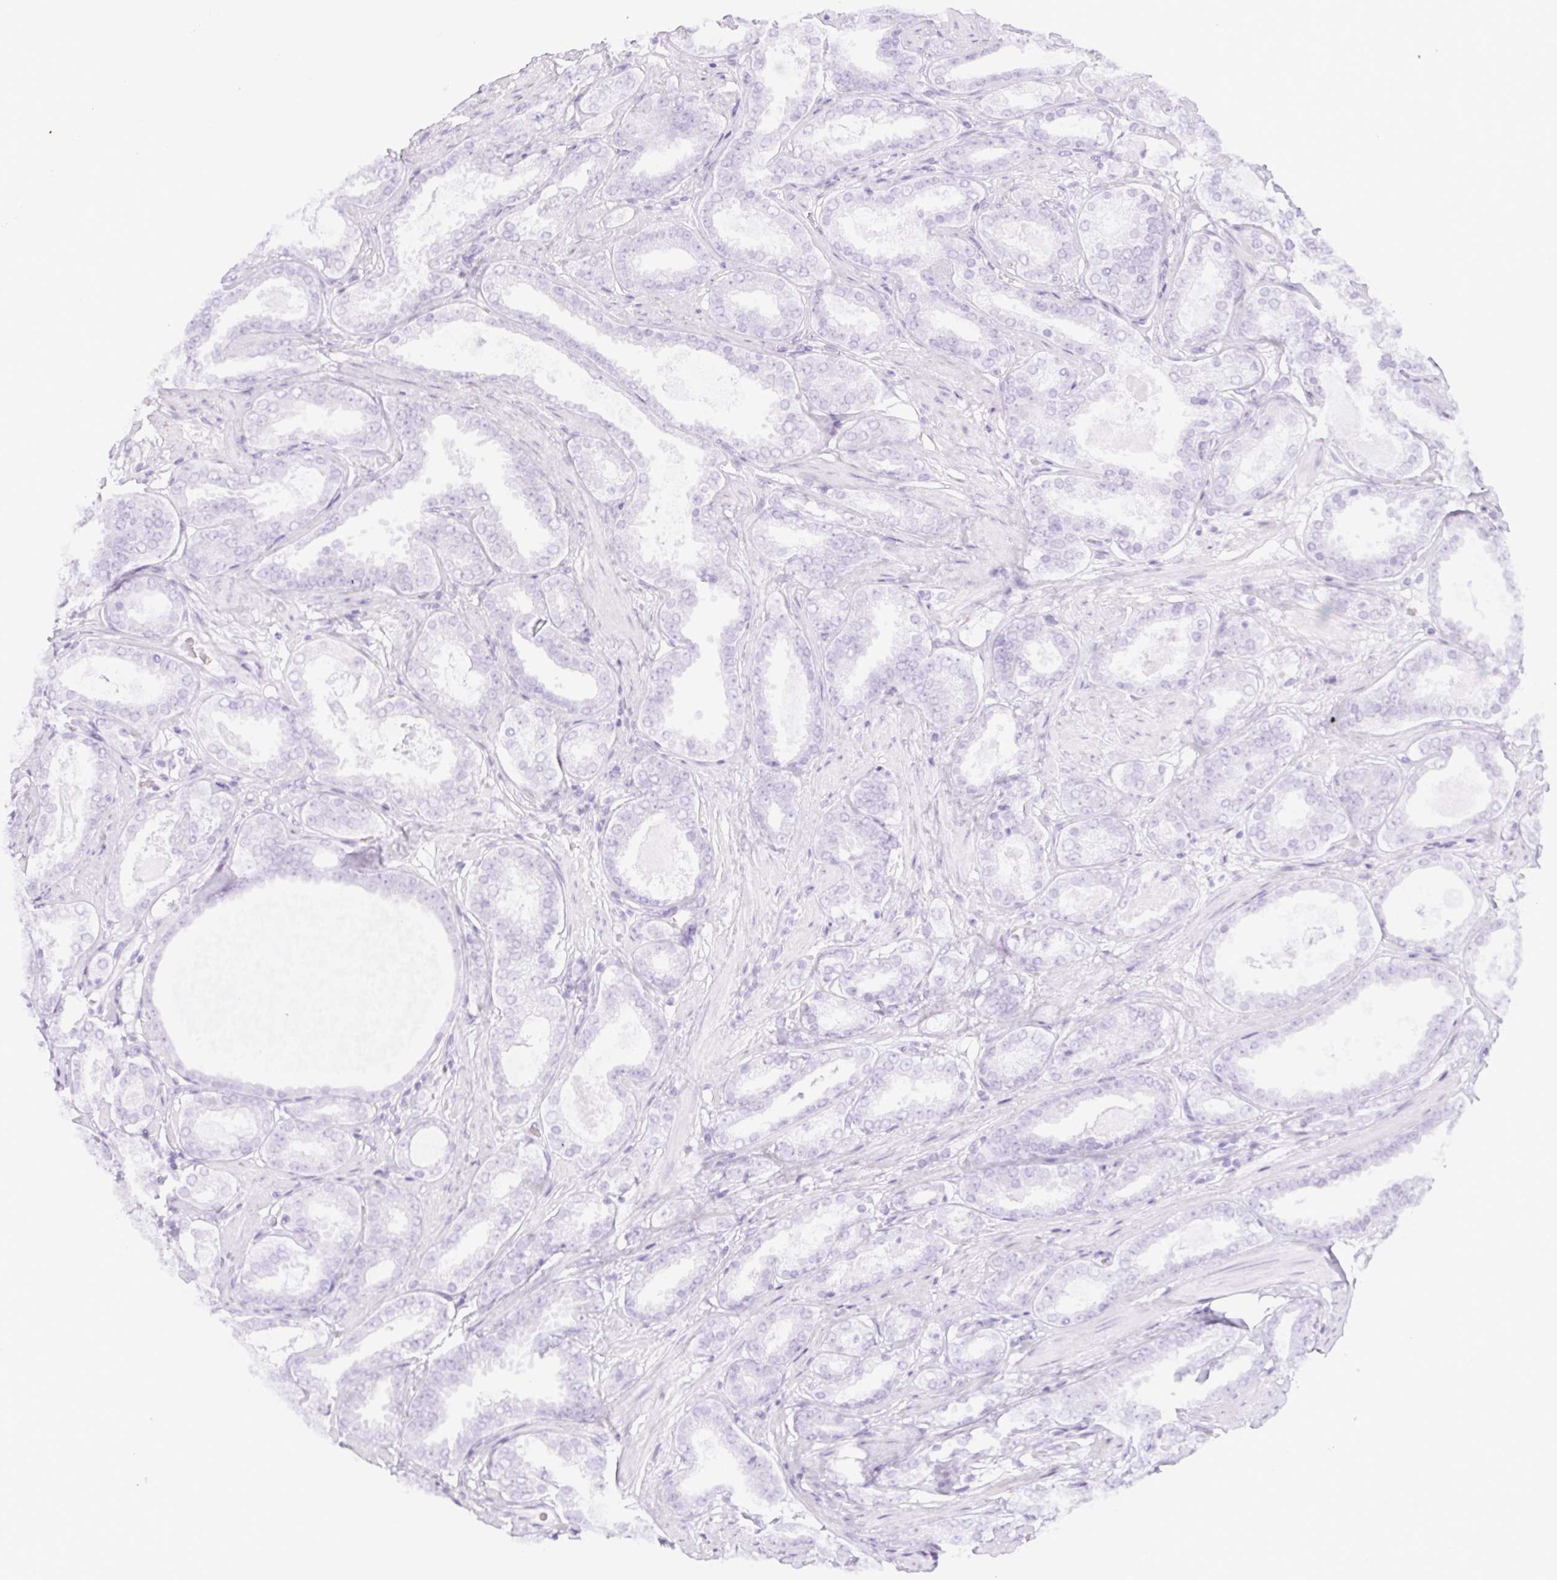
{"staining": {"intensity": "negative", "quantity": "none", "location": "none"}, "tissue": "prostate cancer", "cell_type": "Tumor cells", "image_type": "cancer", "snomed": [{"axis": "morphology", "description": "Adenocarcinoma, High grade"}, {"axis": "topography", "description": "Prostate"}], "caption": "This is an IHC micrograph of human prostate cancer (high-grade adenocarcinoma). There is no expression in tumor cells.", "gene": "CTCFL", "patient": {"sex": "male", "age": 63}}